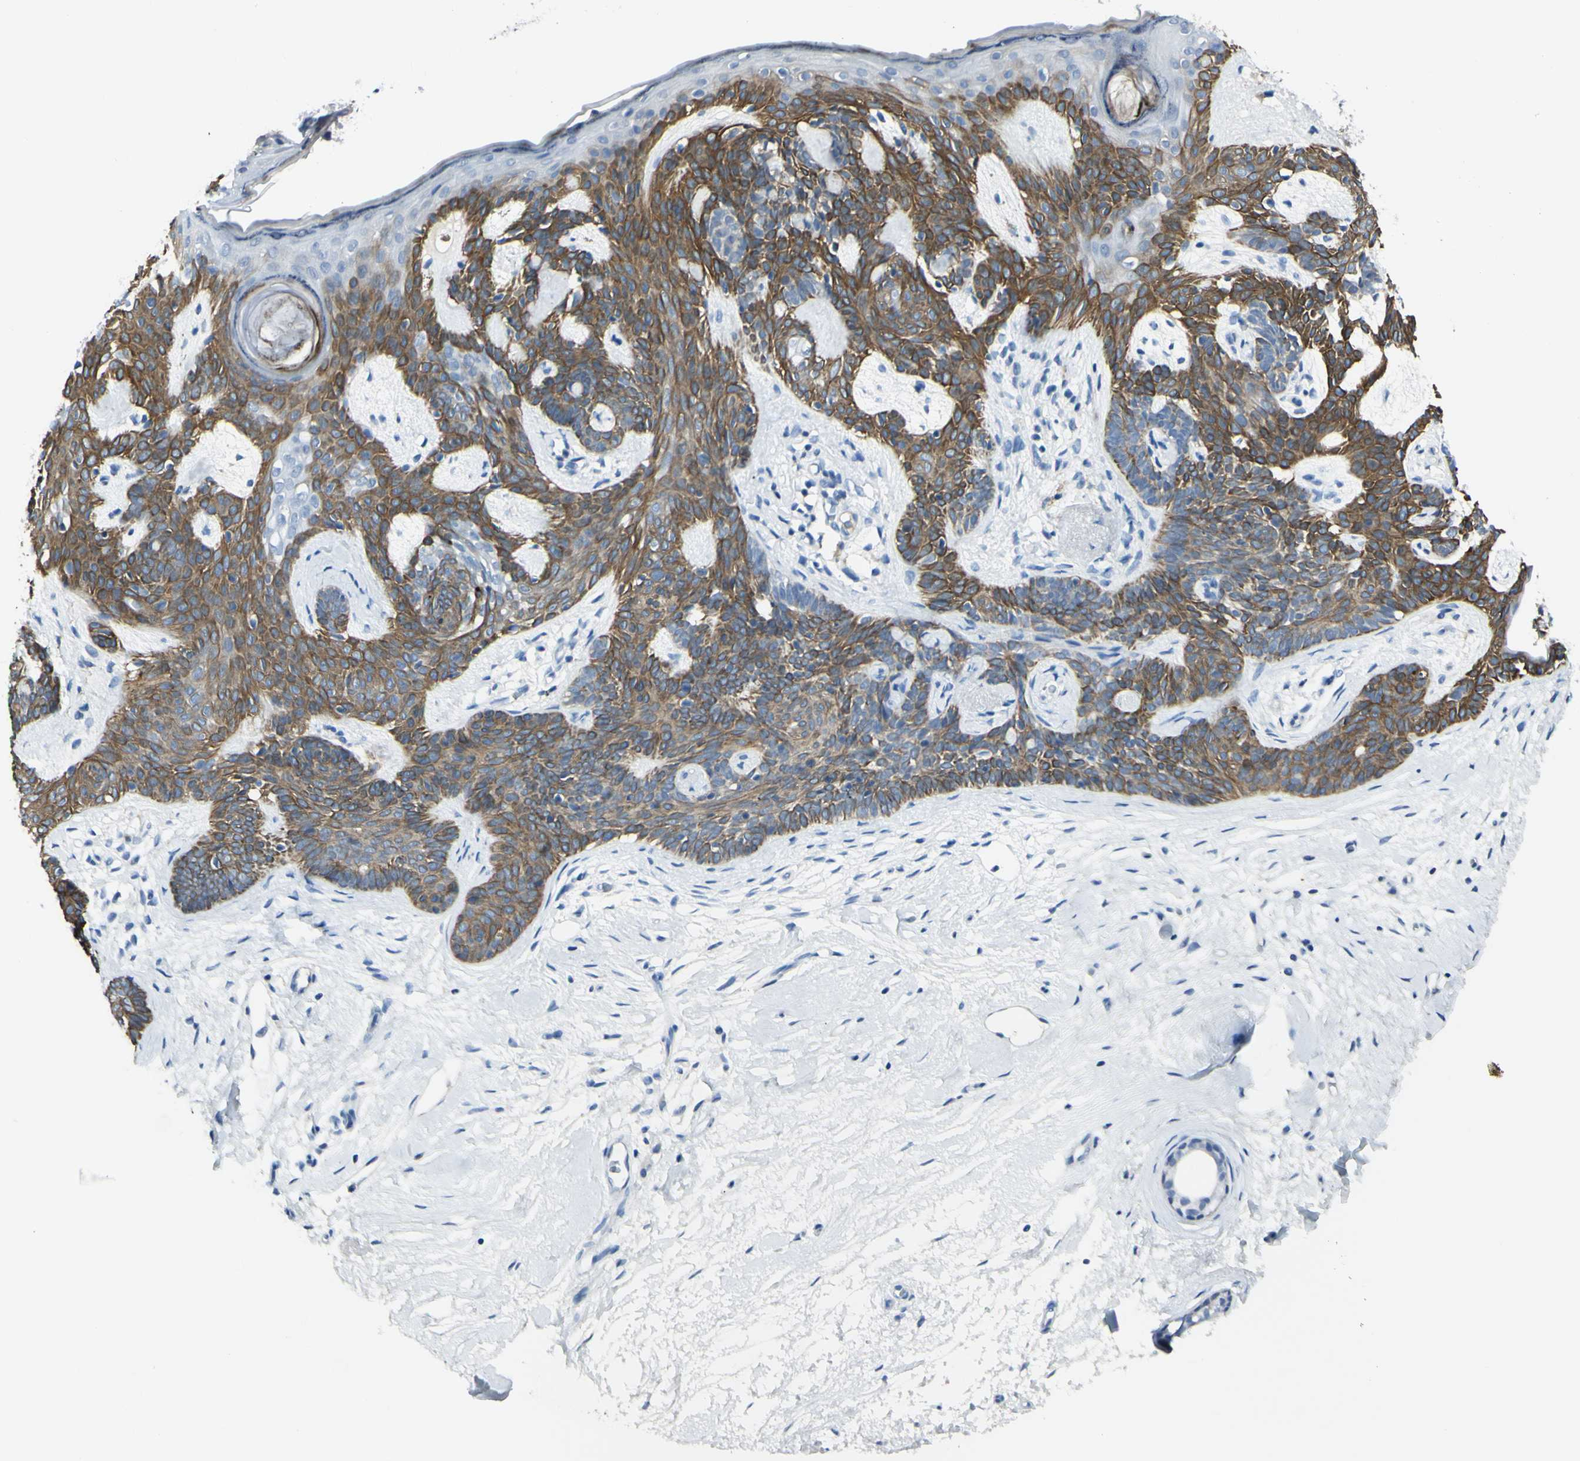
{"staining": {"intensity": "moderate", "quantity": ">75%", "location": "cytoplasmic/membranous"}, "tissue": "skin cancer", "cell_type": "Tumor cells", "image_type": "cancer", "snomed": [{"axis": "morphology", "description": "Developmental malformation"}, {"axis": "morphology", "description": "Basal cell carcinoma"}, {"axis": "topography", "description": "Skin"}], "caption": "An IHC photomicrograph of tumor tissue is shown. Protein staining in brown labels moderate cytoplasmic/membranous positivity in skin cancer (basal cell carcinoma) within tumor cells. (DAB = brown stain, brightfield microscopy at high magnification).", "gene": "ZNF557", "patient": {"sex": "female", "age": 62}}